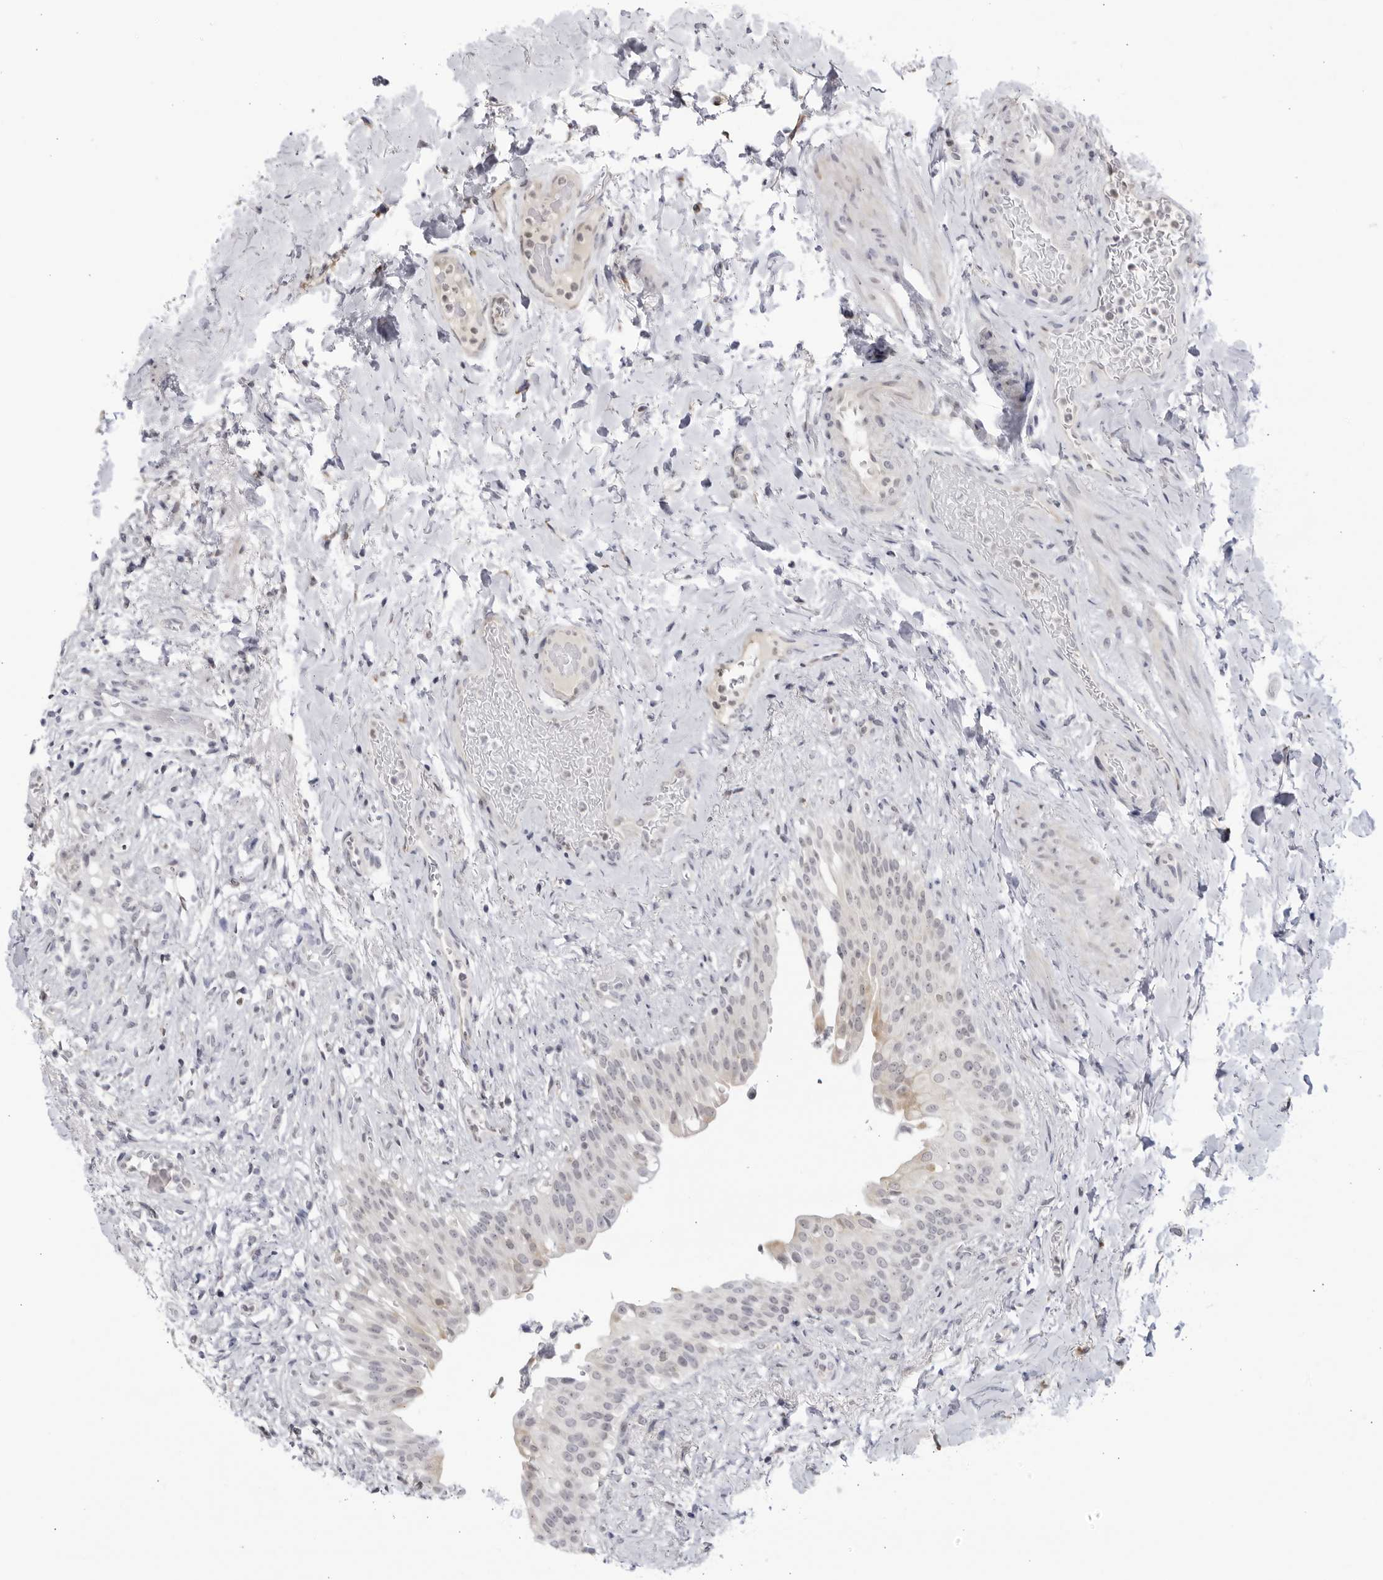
{"staining": {"intensity": "negative", "quantity": "none", "location": "none"}, "tissue": "urinary bladder", "cell_type": "Urothelial cells", "image_type": "normal", "snomed": [{"axis": "morphology", "description": "Normal tissue, NOS"}, {"axis": "topography", "description": "Urinary bladder"}], "caption": "The micrograph exhibits no staining of urothelial cells in benign urinary bladder.", "gene": "CNBD1", "patient": {"sex": "female", "age": 60}}